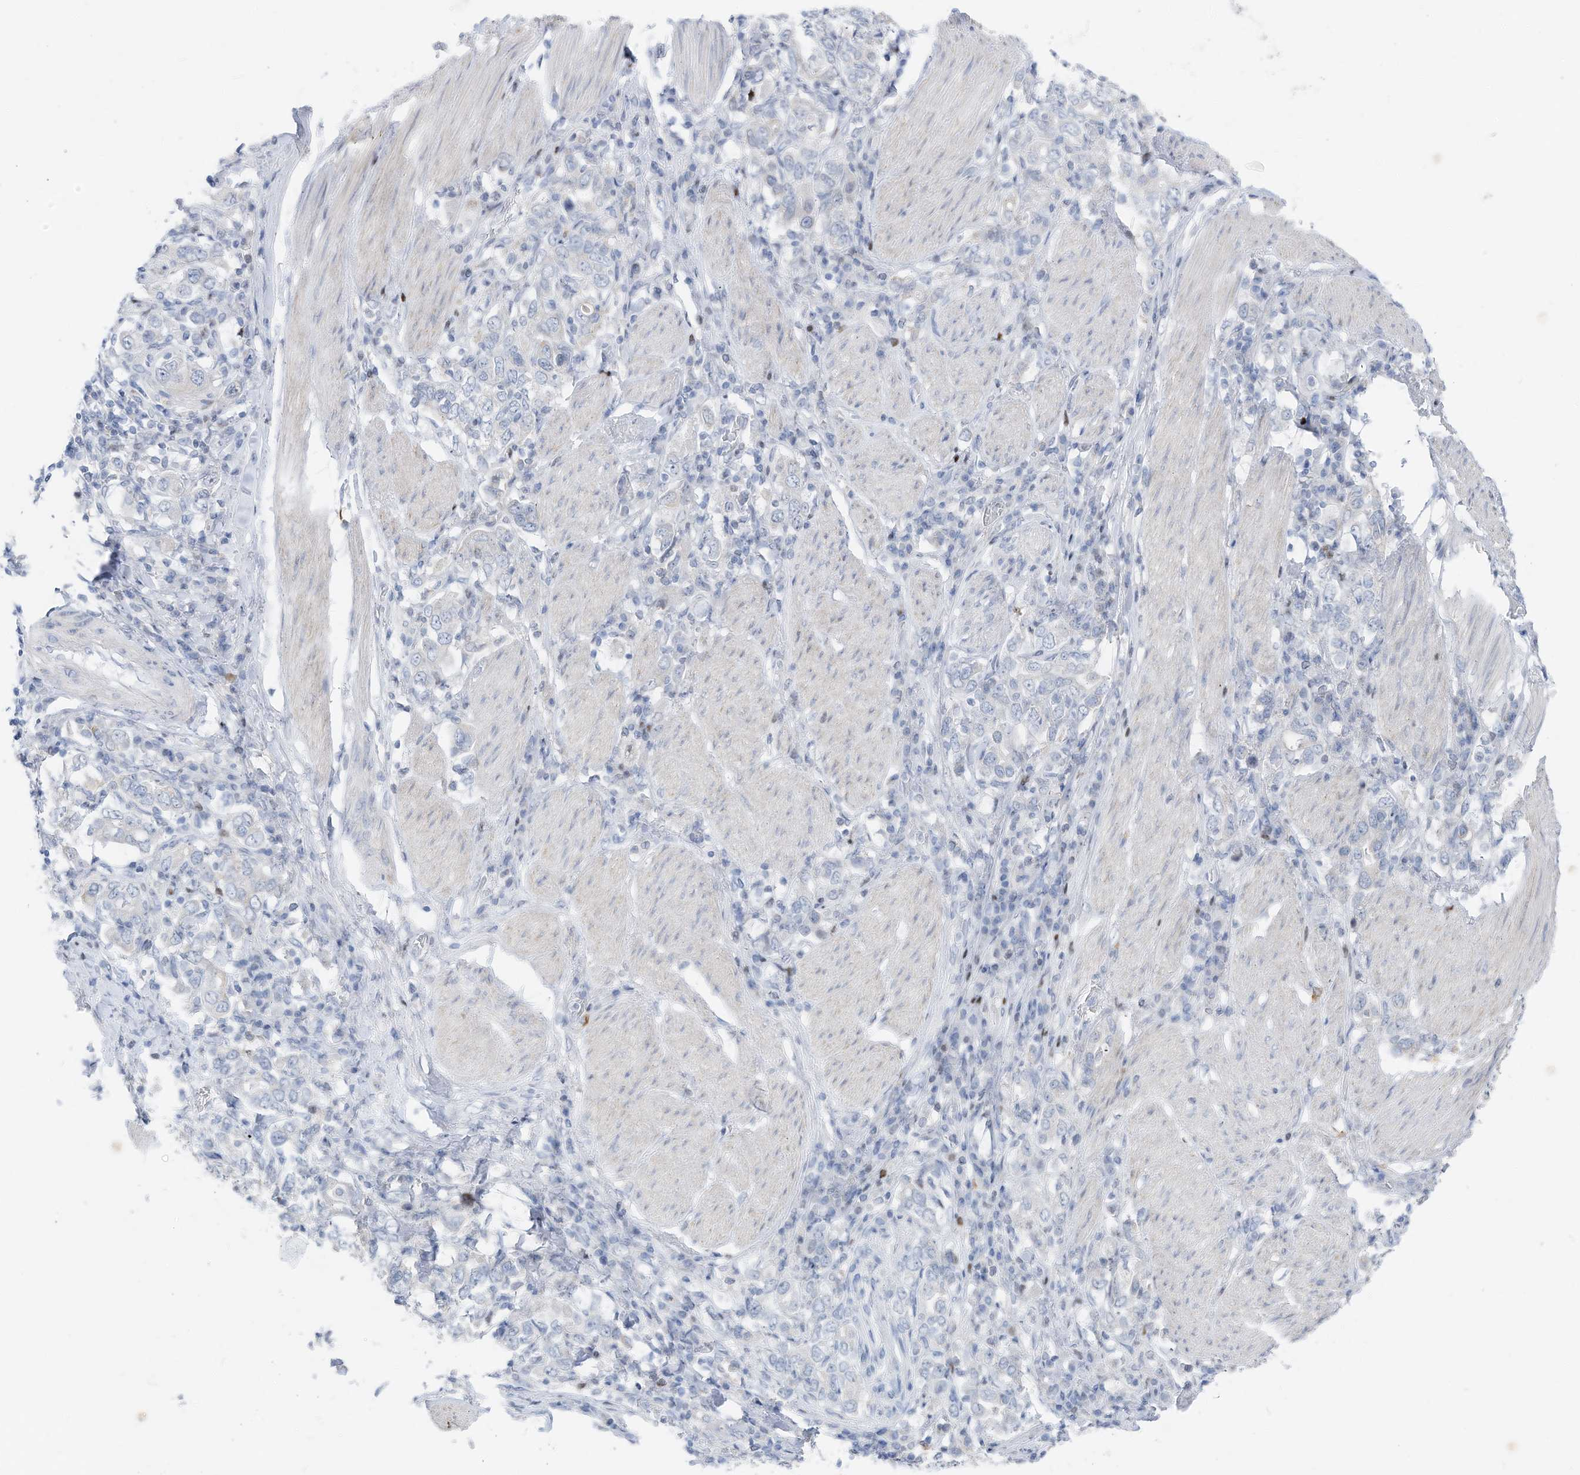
{"staining": {"intensity": "negative", "quantity": "none", "location": "none"}, "tissue": "stomach cancer", "cell_type": "Tumor cells", "image_type": "cancer", "snomed": [{"axis": "morphology", "description": "Adenocarcinoma, NOS"}, {"axis": "topography", "description": "Stomach, upper"}], "caption": "Micrograph shows no protein positivity in tumor cells of stomach cancer (adenocarcinoma) tissue.", "gene": "FRS3", "patient": {"sex": "male", "age": 62}}